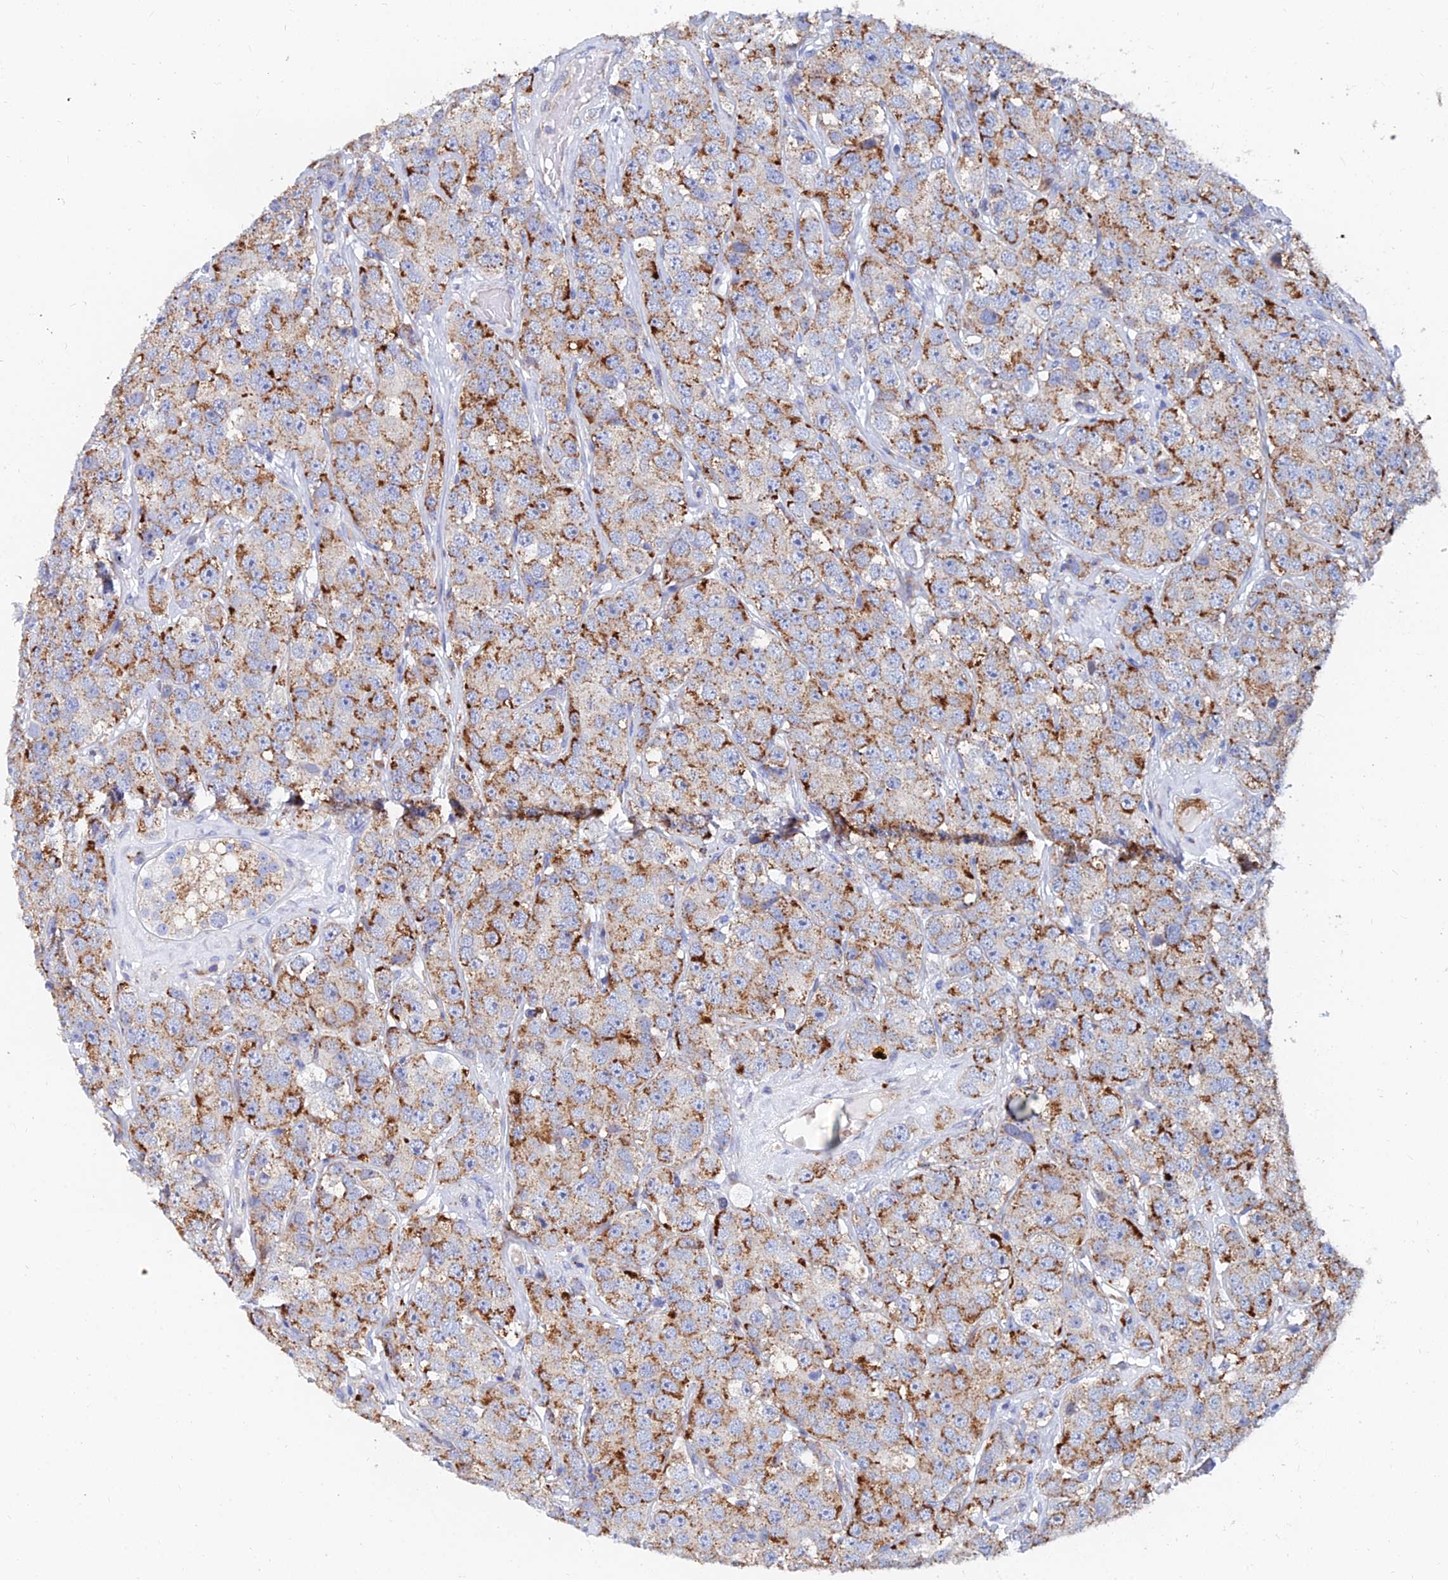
{"staining": {"intensity": "moderate", "quantity": ">75%", "location": "cytoplasmic/membranous"}, "tissue": "testis cancer", "cell_type": "Tumor cells", "image_type": "cancer", "snomed": [{"axis": "morphology", "description": "Seminoma, NOS"}, {"axis": "topography", "description": "Testis"}], "caption": "Testis cancer stained for a protein exhibits moderate cytoplasmic/membranous positivity in tumor cells.", "gene": "SPNS1", "patient": {"sex": "male", "age": 28}}